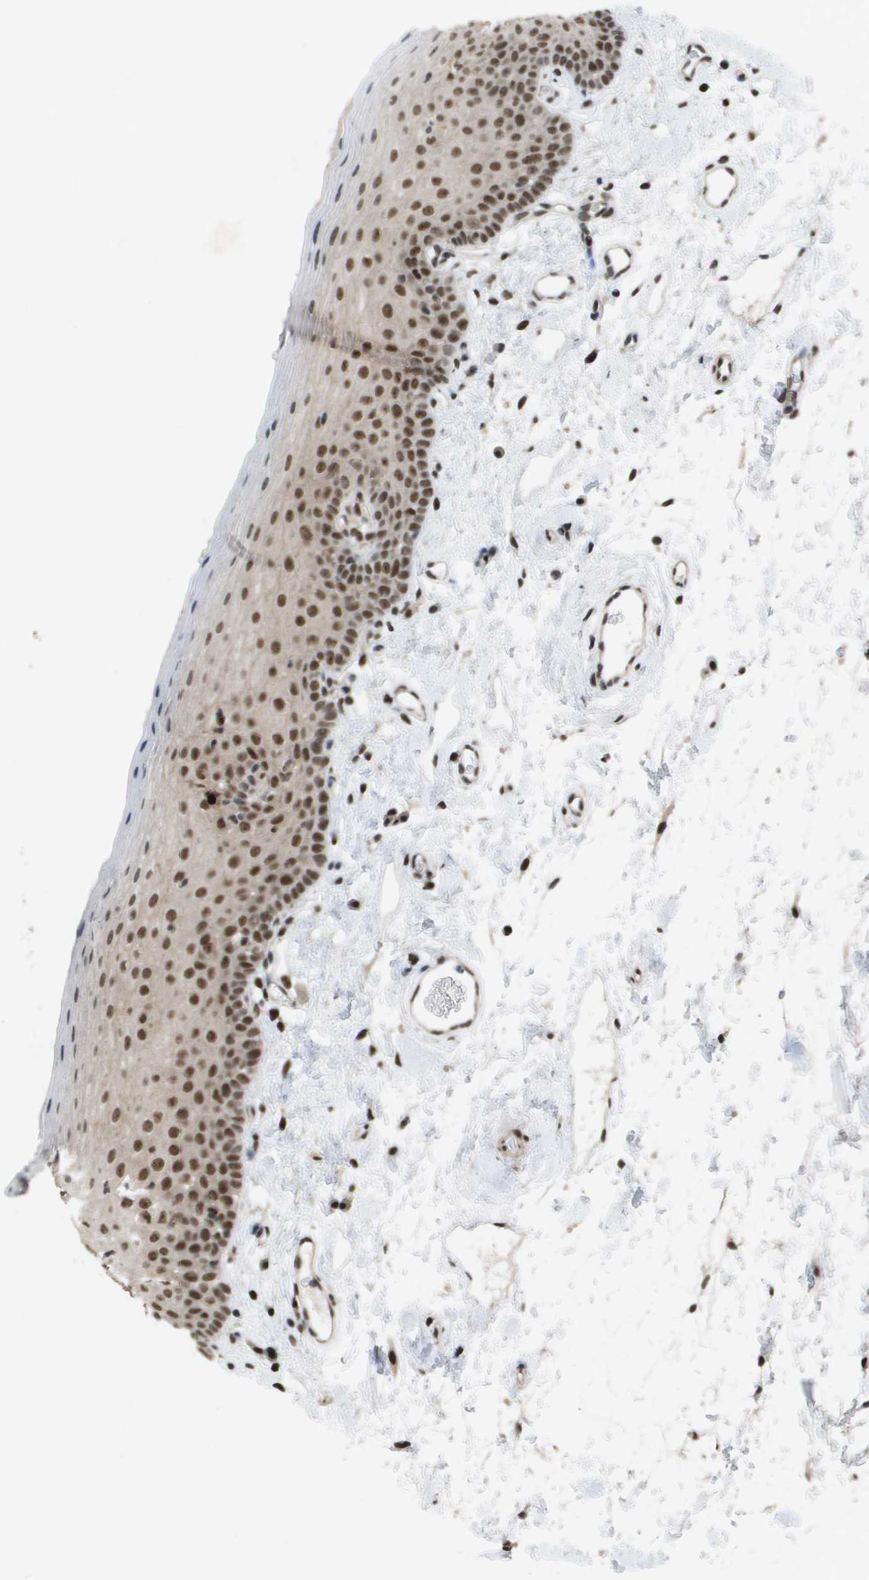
{"staining": {"intensity": "moderate", "quantity": ">75%", "location": "nuclear"}, "tissue": "oral mucosa", "cell_type": "Squamous epithelial cells", "image_type": "normal", "snomed": [{"axis": "morphology", "description": "Normal tissue, NOS"}, {"axis": "topography", "description": "Oral tissue"}], "caption": "Immunohistochemical staining of benign oral mucosa demonstrates >75% levels of moderate nuclear protein staining in about >75% of squamous epithelial cells.", "gene": "CDT1", "patient": {"sex": "male", "age": 66}}